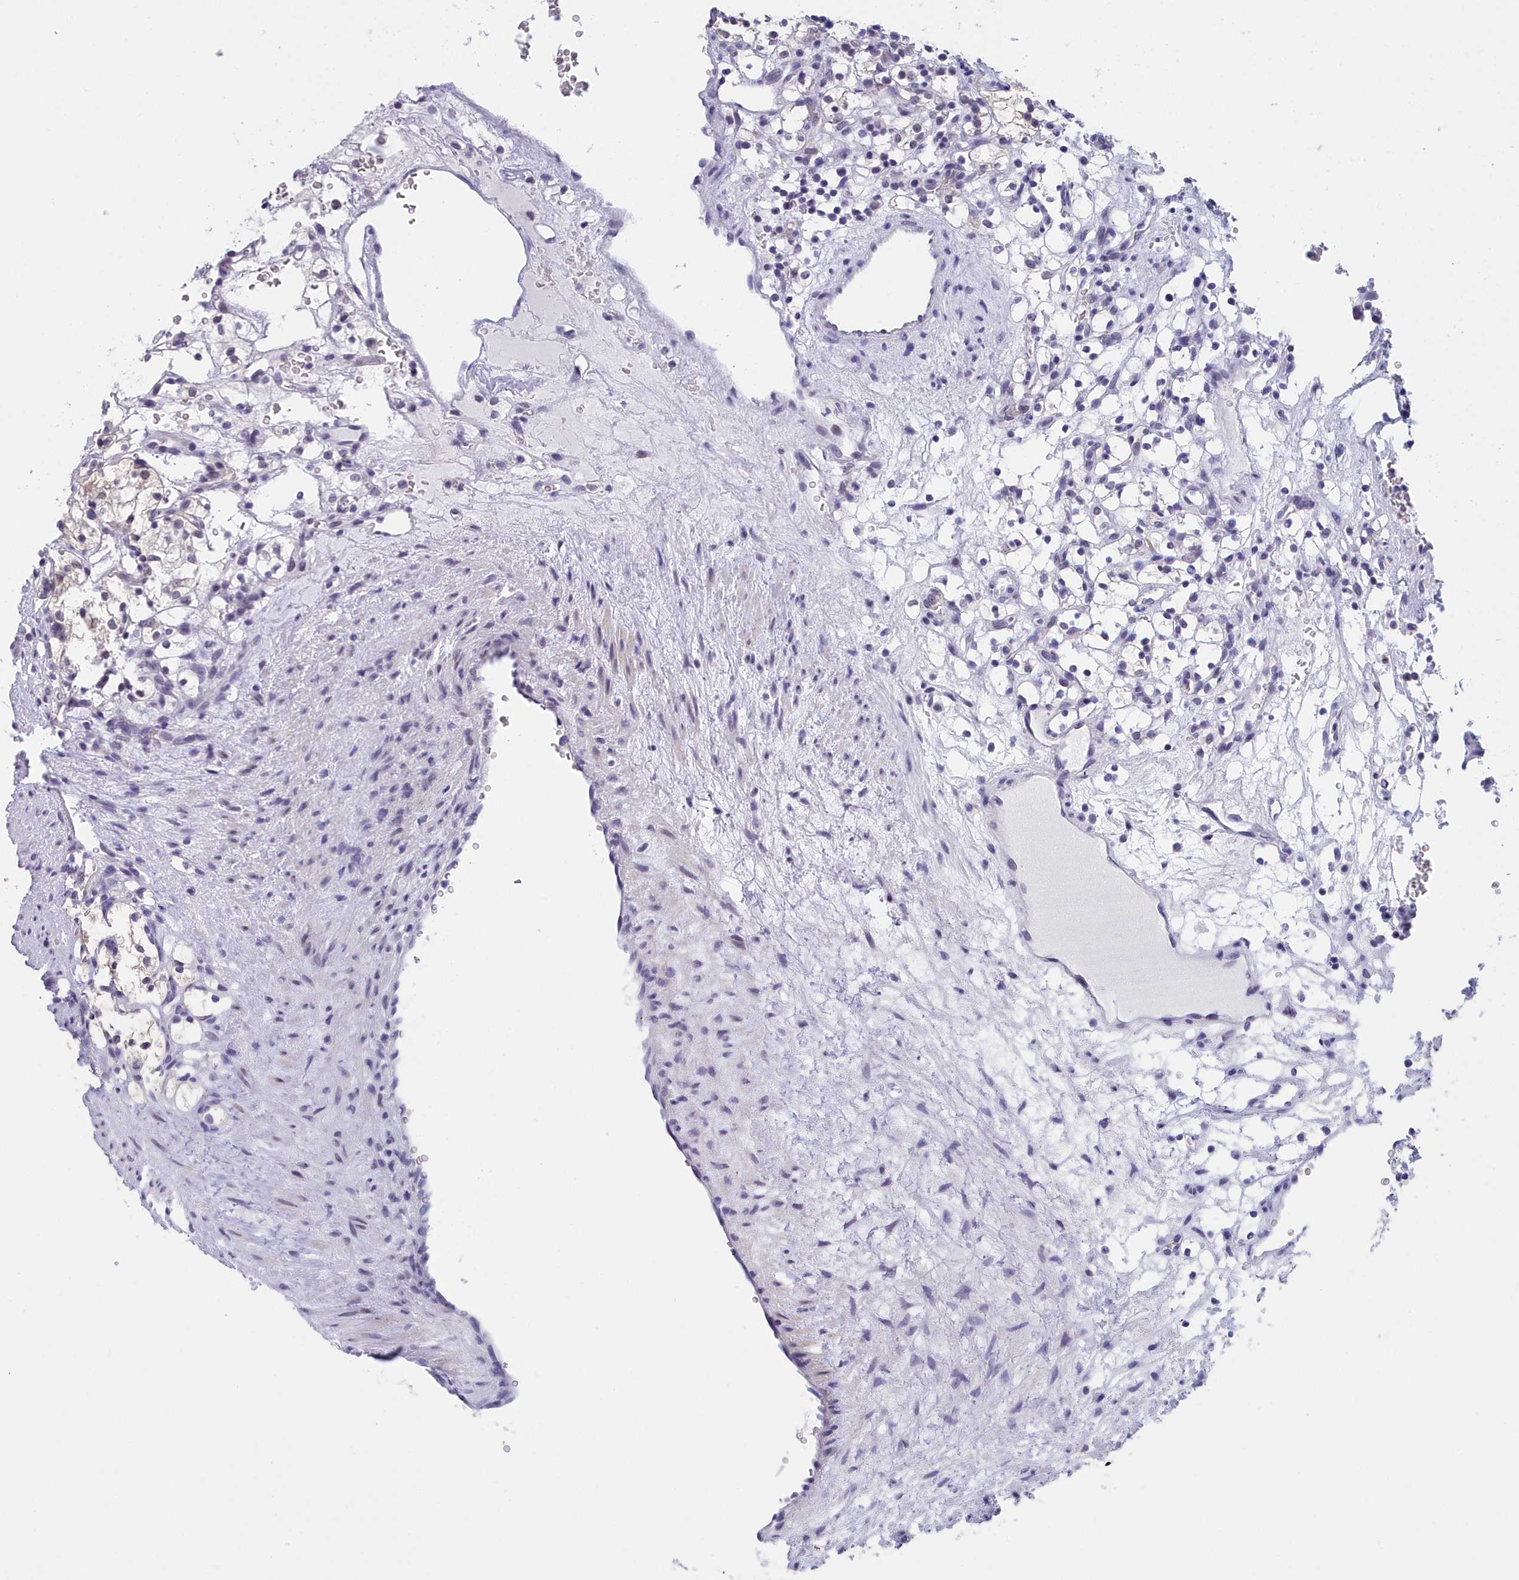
{"staining": {"intensity": "negative", "quantity": "none", "location": "none"}, "tissue": "renal cancer", "cell_type": "Tumor cells", "image_type": "cancer", "snomed": [{"axis": "morphology", "description": "Adenocarcinoma, NOS"}, {"axis": "topography", "description": "Kidney"}], "caption": "Immunohistochemistry photomicrograph of renal cancer stained for a protein (brown), which demonstrates no staining in tumor cells.", "gene": "CCDC97", "patient": {"sex": "female", "age": 69}}